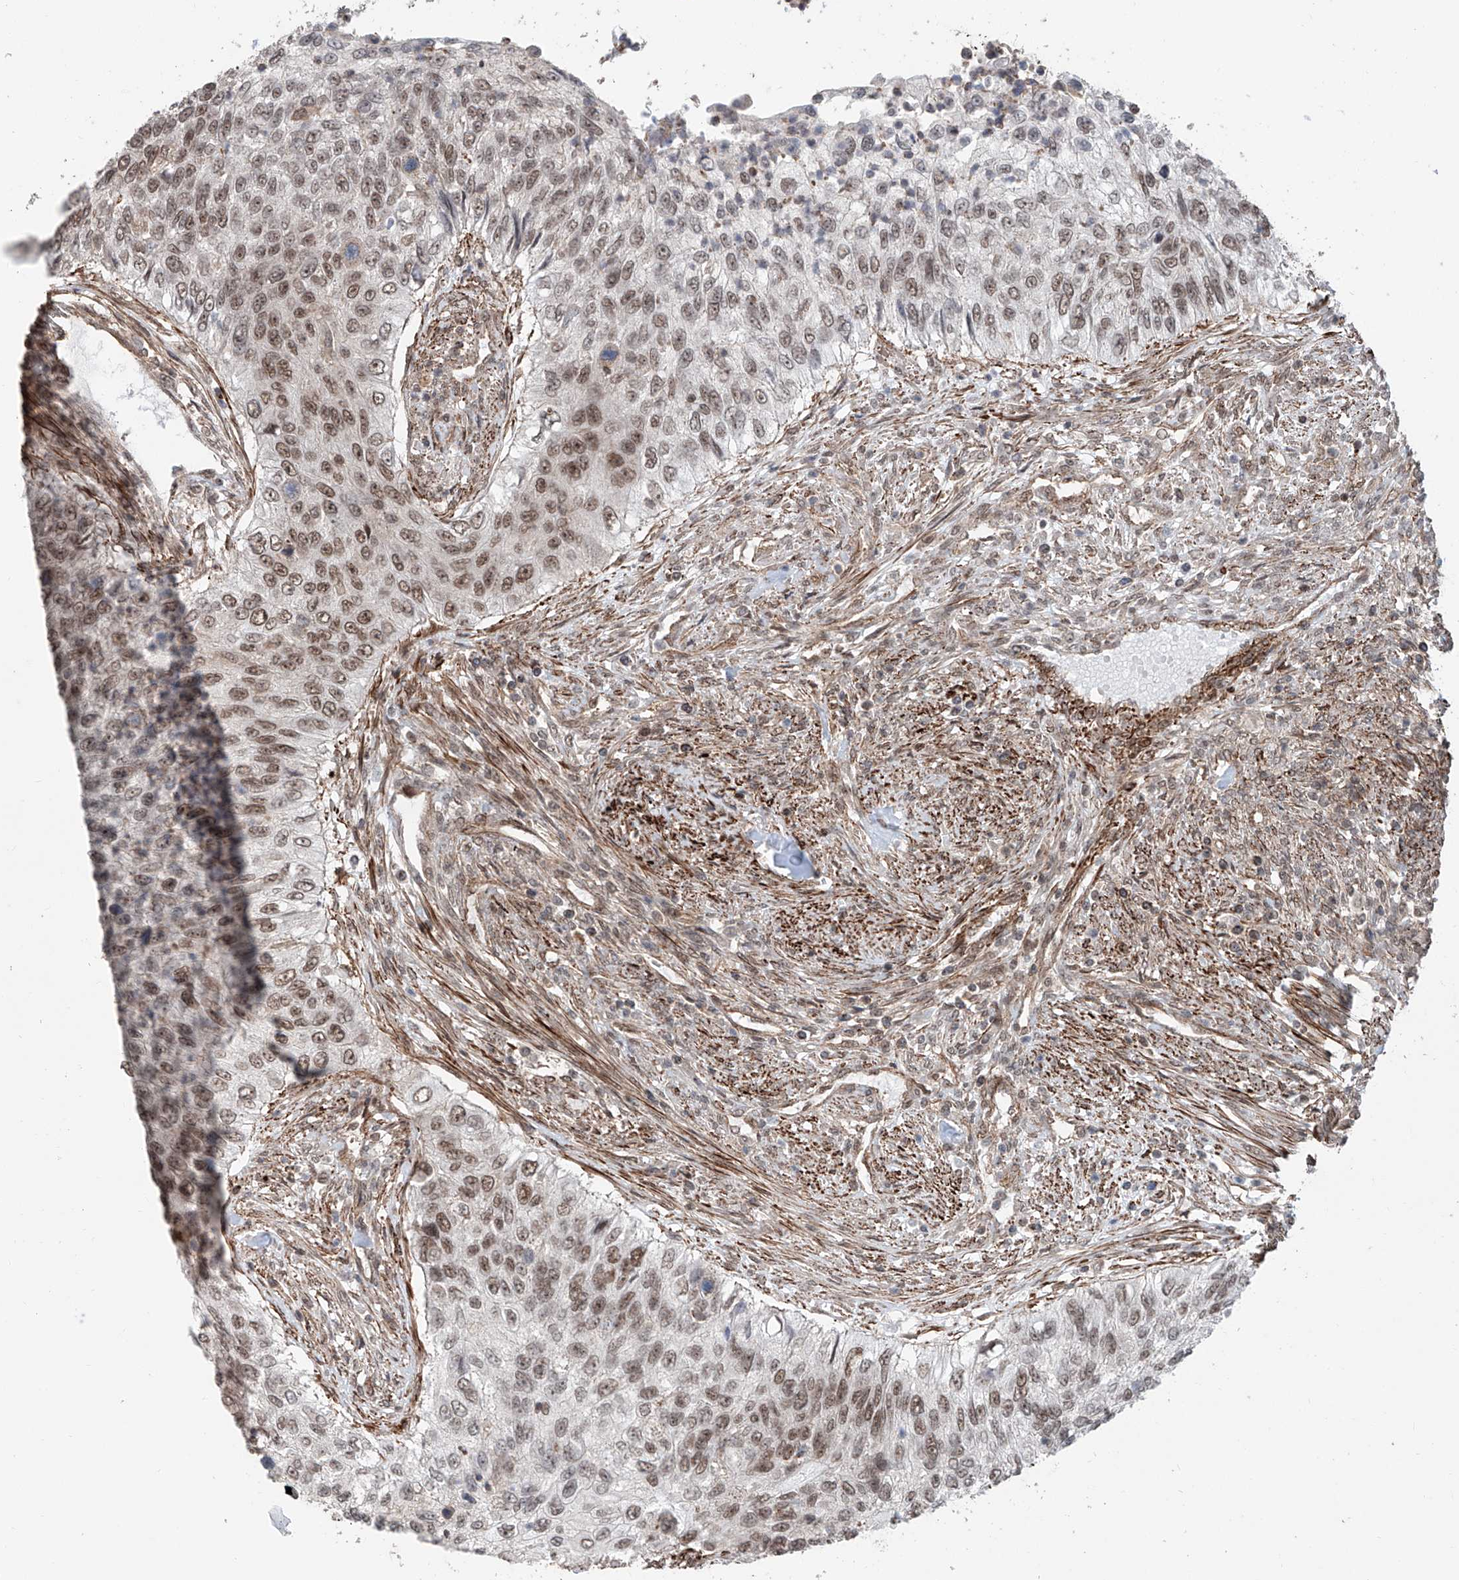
{"staining": {"intensity": "moderate", "quantity": ">75%", "location": "nuclear"}, "tissue": "urothelial cancer", "cell_type": "Tumor cells", "image_type": "cancer", "snomed": [{"axis": "morphology", "description": "Urothelial carcinoma, High grade"}, {"axis": "topography", "description": "Urinary bladder"}], "caption": "Protein analysis of urothelial cancer tissue exhibits moderate nuclear expression in about >75% of tumor cells.", "gene": "SDE2", "patient": {"sex": "female", "age": 60}}